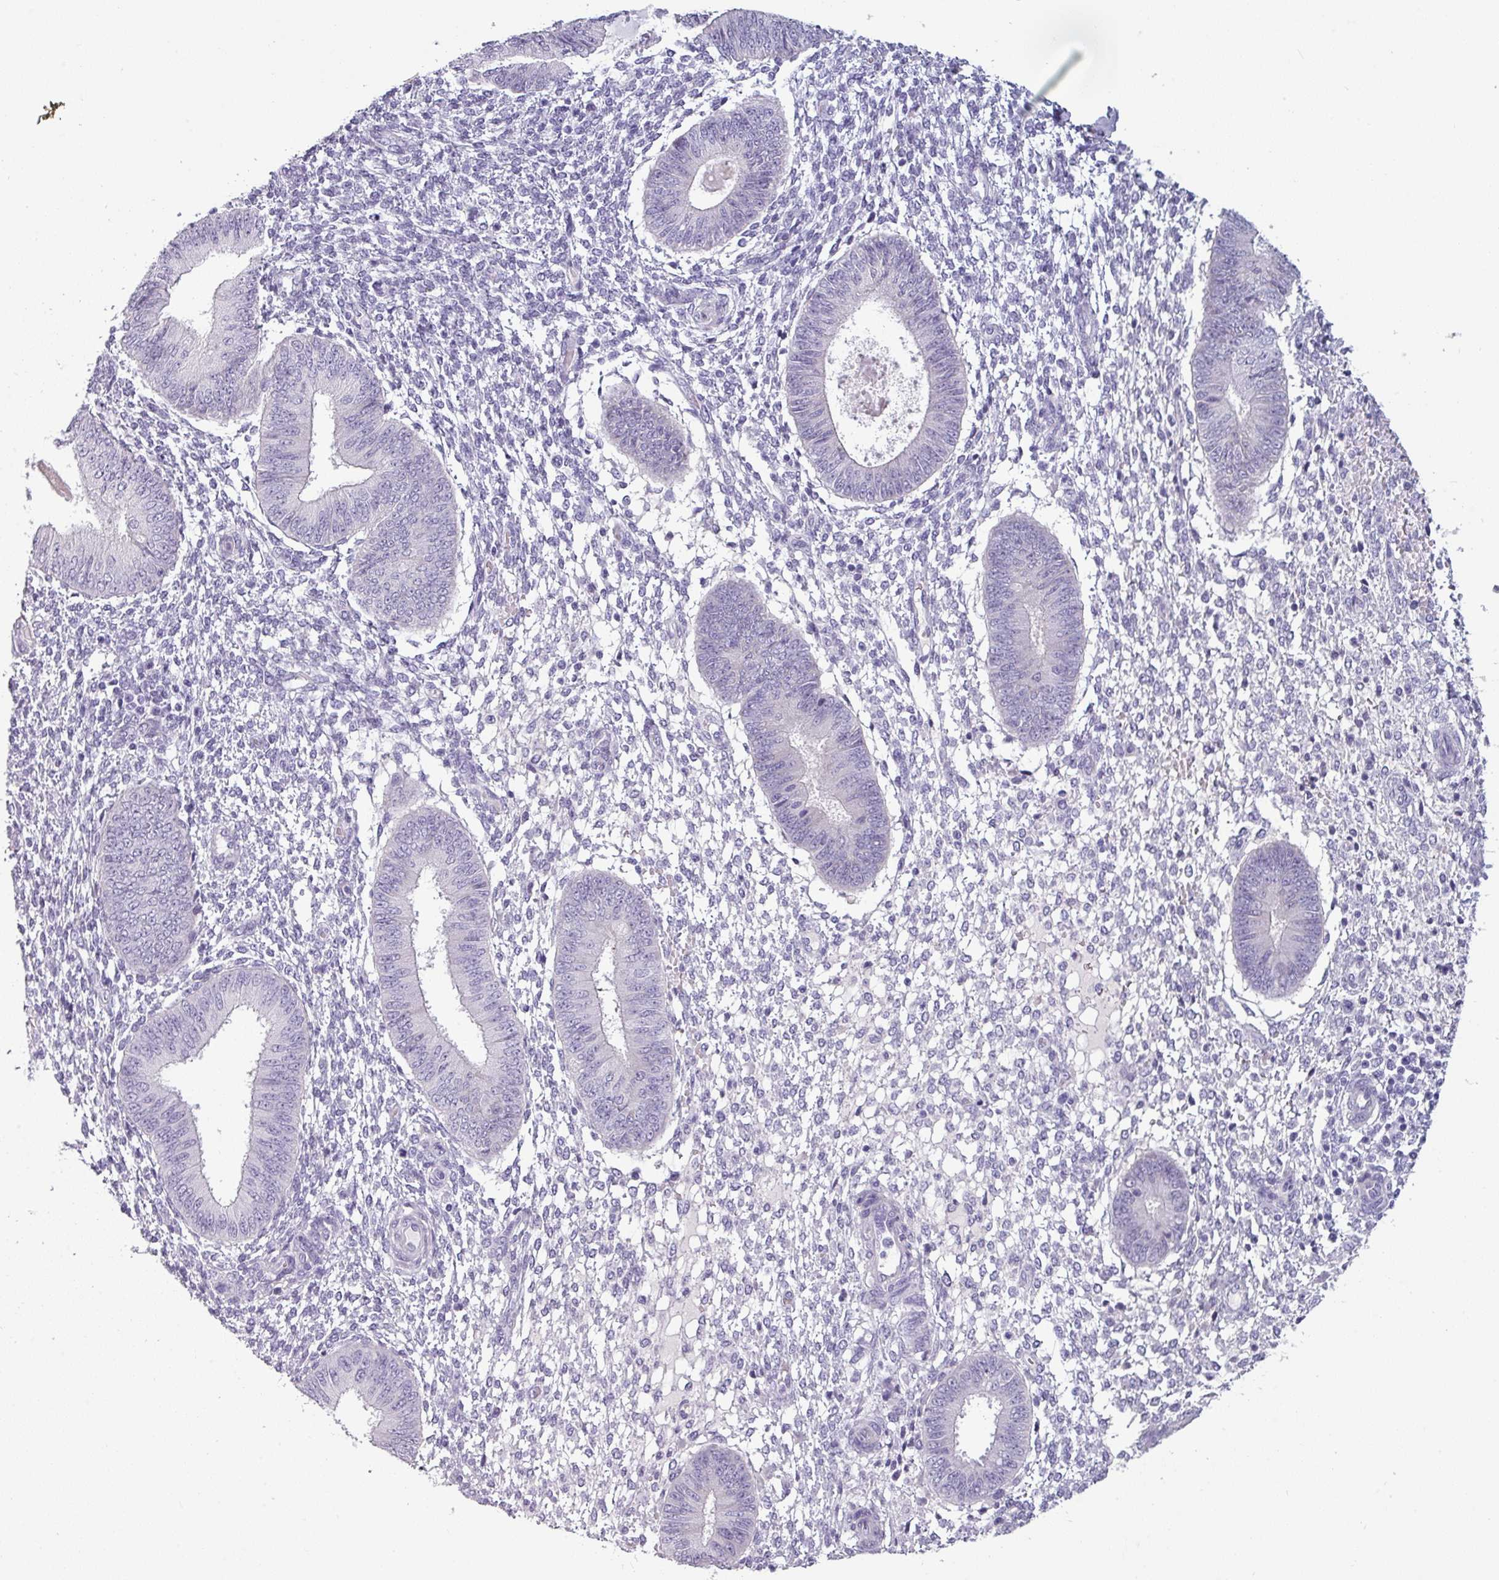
{"staining": {"intensity": "negative", "quantity": "none", "location": "none"}, "tissue": "endometrium", "cell_type": "Cells in endometrial stroma", "image_type": "normal", "snomed": [{"axis": "morphology", "description": "Normal tissue, NOS"}, {"axis": "topography", "description": "Endometrium"}], "caption": "Protein analysis of unremarkable endometrium exhibits no significant staining in cells in endometrial stroma.", "gene": "SLC26A9", "patient": {"sex": "female", "age": 49}}